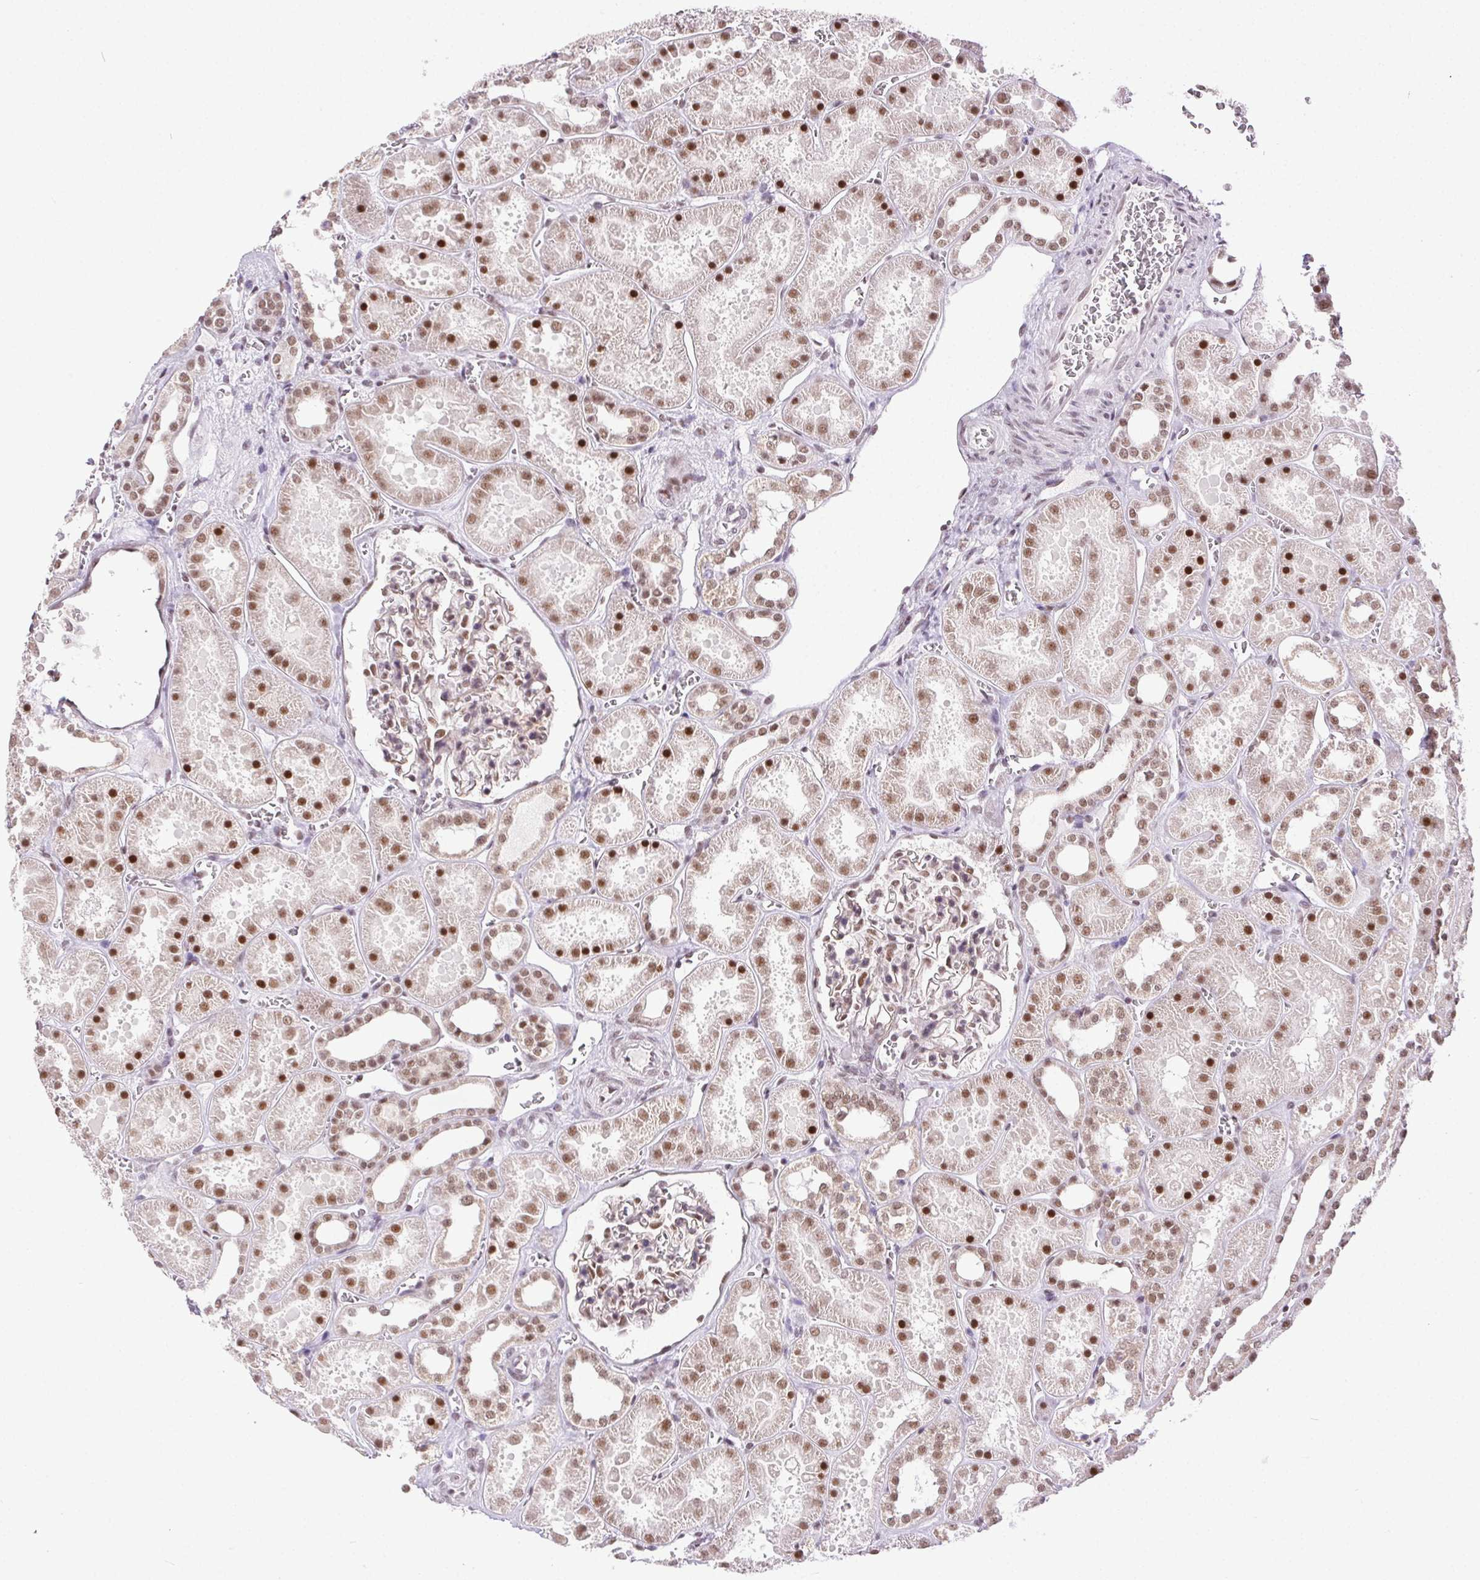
{"staining": {"intensity": "moderate", "quantity": ">75%", "location": "nuclear"}, "tissue": "kidney", "cell_type": "Cells in glomeruli", "image_type": "normal", "snomed": [{"axis": "morphology", "description": "Normal tissue, NOS"}, {"axis": "topography", "description": "Kidney"}], "caption": "Cells in glomeruli demonstrate medium levels of moderate nuclear staining in about >75% of cells in benign kidney. (DAB = brown stain, brightfield microscopy at high magnification).", "gene": "TRA2B", "patient": {"sex": "female", "age": 41}}